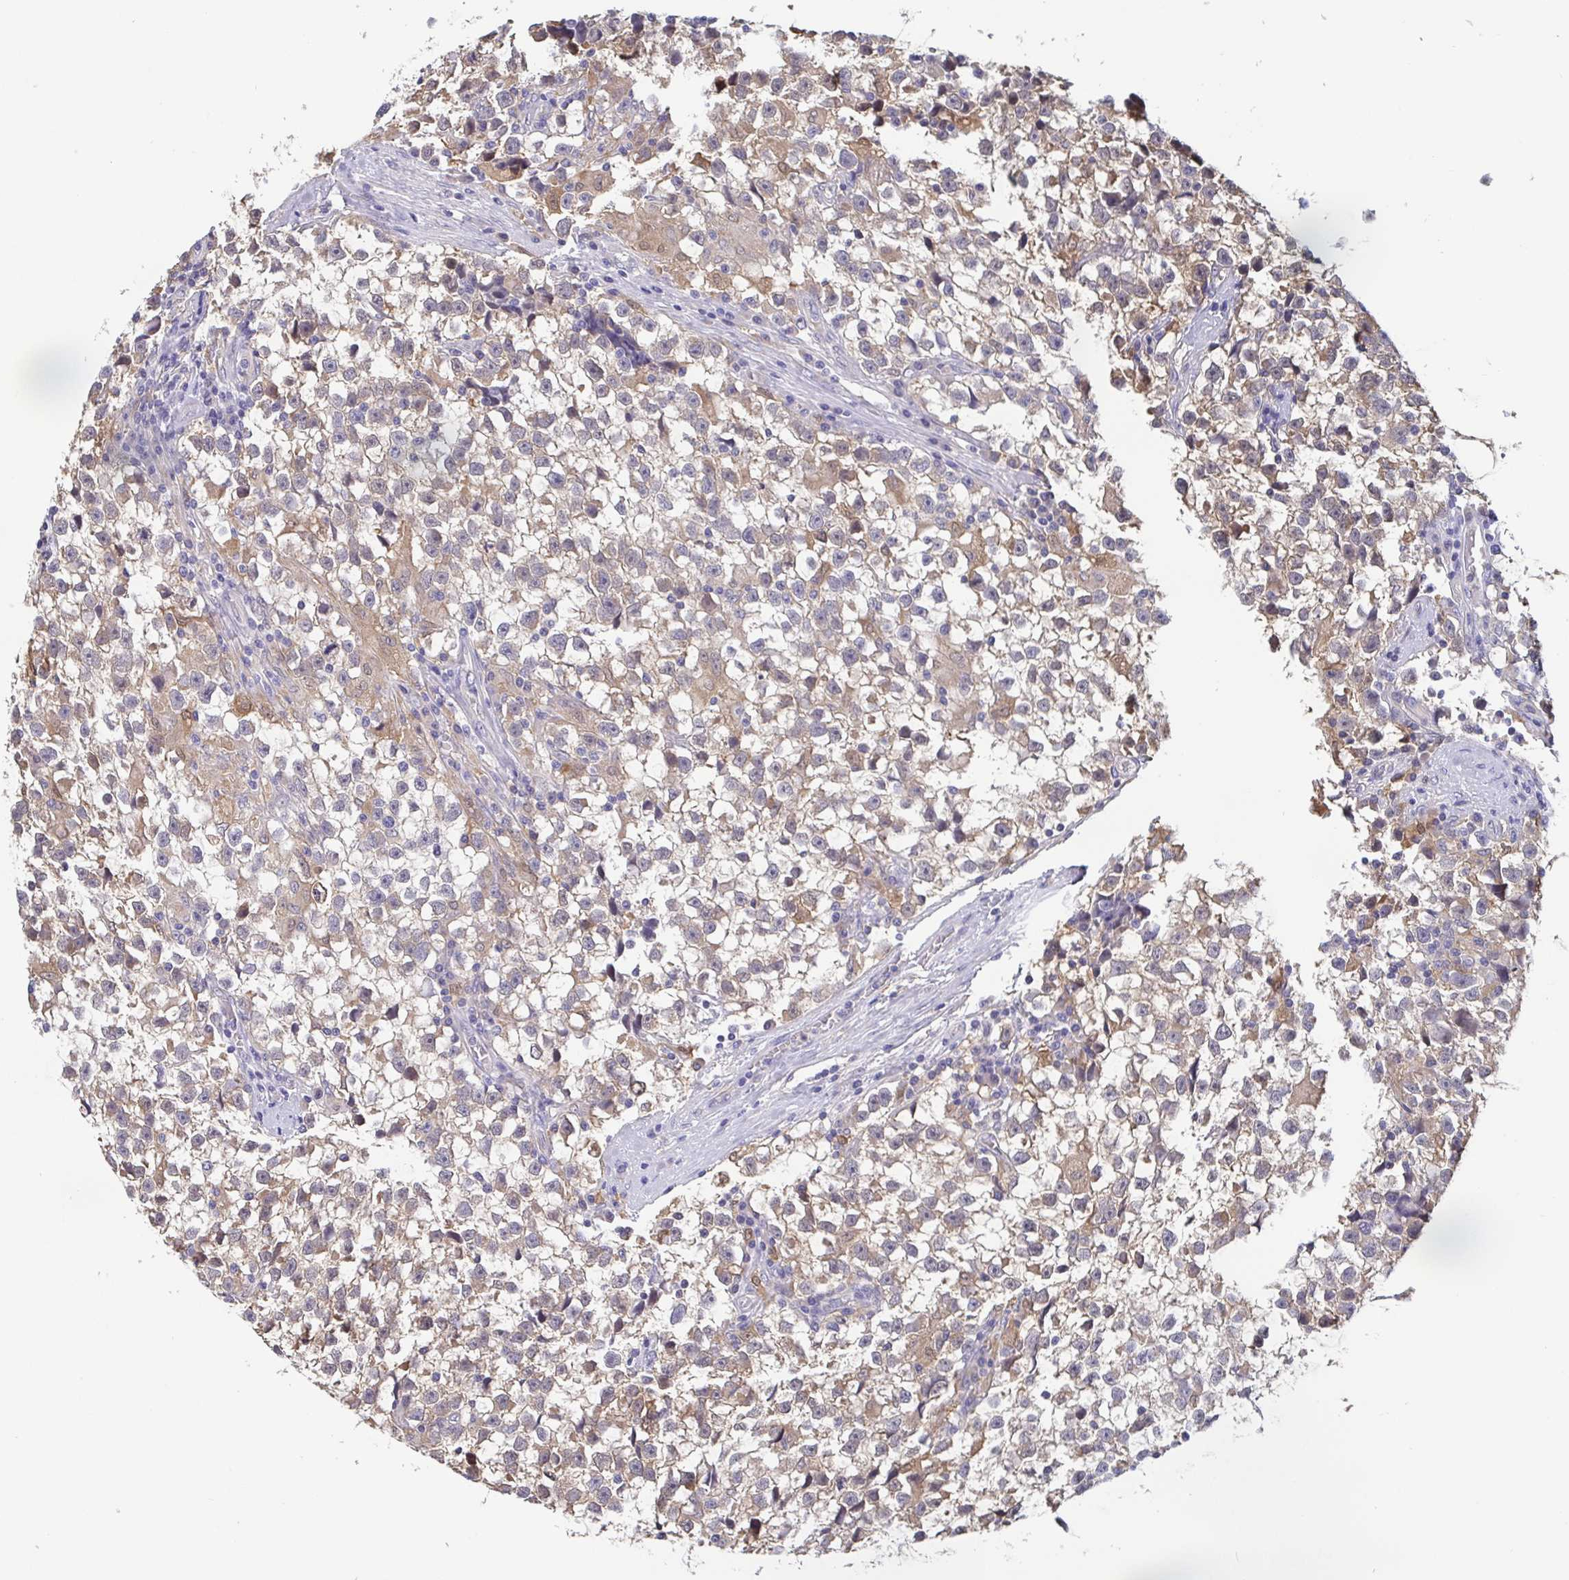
{"staining": {"intensity": "weak", "quantity": "25%-75%", "location": "cytoplasmic/membranous"}, "tissue": "testis cancer", "cell_type": "Tumor cells", "image_type": "cancer", "snomed": [{"axis": "morphology", "description": "Seminoma, NOS"}, {"axis": "topography", "description": "Testis"}], "caption": "Testis seminoma stained with a protein marker shows weak staining in tumor cells.", "gene": "IDH1", "patient": {"sex": "male", "age": 31}}